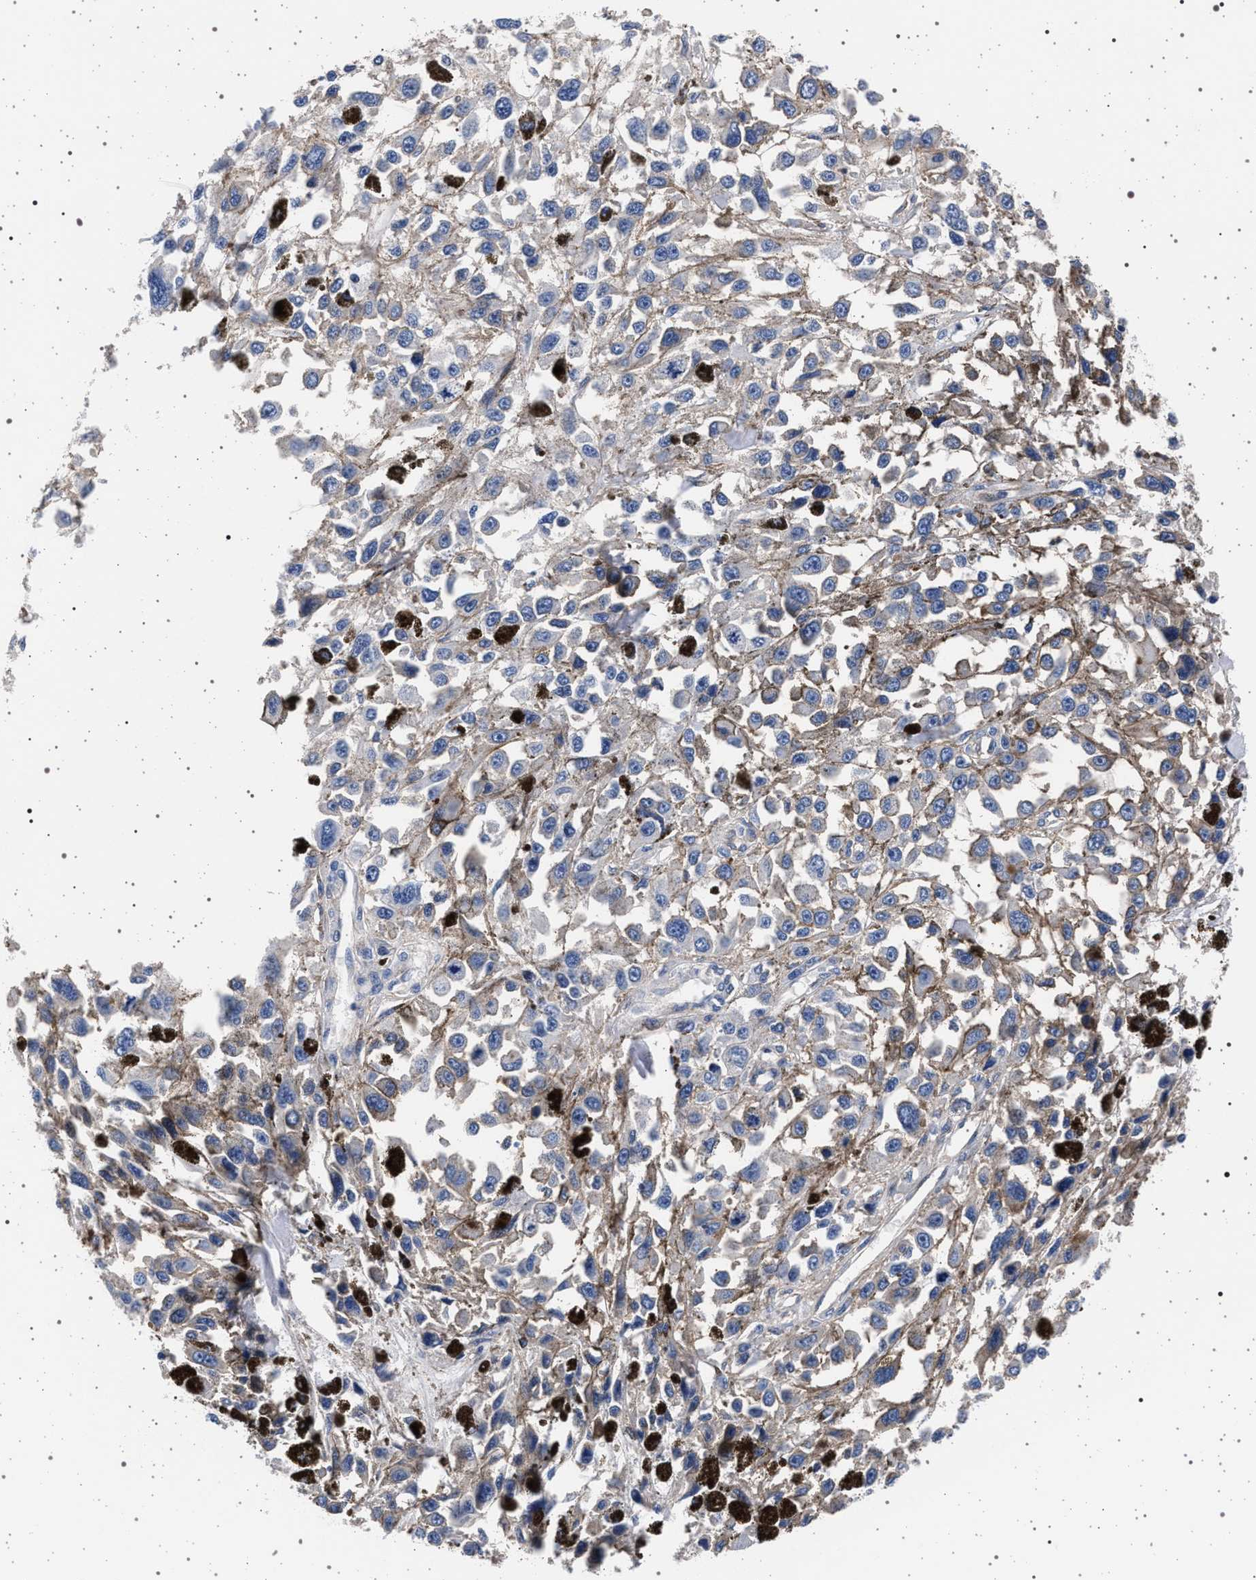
{"staining": {"intensity": "negative", "quantity": "none", "location": "none"}, "tissue": "melanoma", "cell_type": "Tumor cells", "image_type": "cancer", "snomed": [{"axis": "morphology", "description": "Malignant melanoma, Metastatic site"}, {"axis": "topography", "description": "Lymph node"}], "caption": "This is an immunohistochemistry (IHC) image of melanoma. There is no positivity in tumor cells.", "gene": "SLC9A1", "patient": {"sex": "male", "age": 59}}